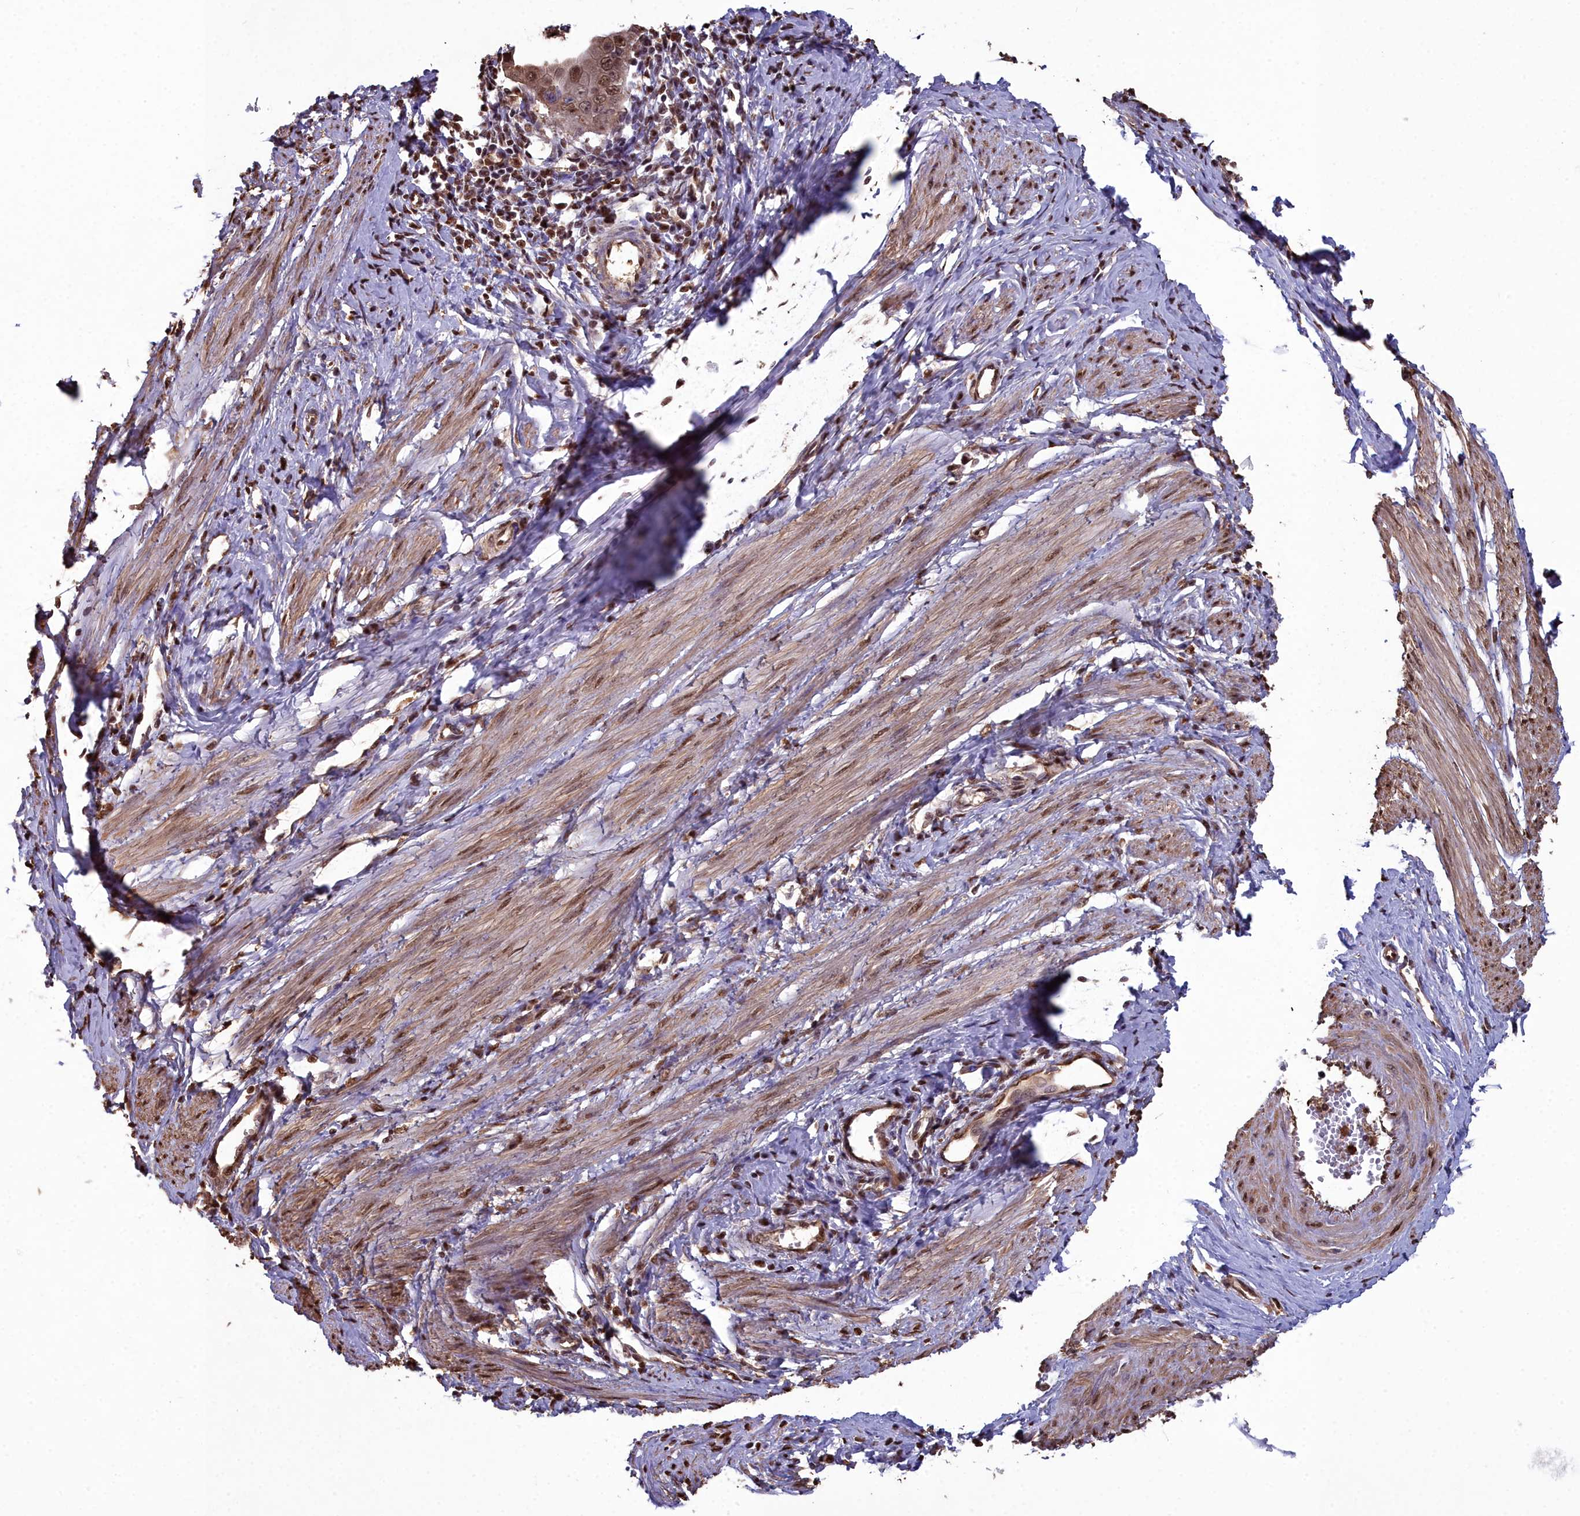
{"staining": {"intensity": "moderate", "quantity": ">75%", "location": "cytoplasmic/membranous,nuclear"}, "tissue": "cervical cancer", "cell_type": "Tumor cells", "image_type": "cancer", "snomed": [{"axis": "morphology", "description": "Adenocarcinoma, NOS"}, {"axis": "topography", "description": "Cervix"}], "caption": "A medium amount of moderate cytoplasmic/membranous and nuclear expression is identified in approximately >75% of tumor cells in cervical cancer (adenocarcinoma) tissue.", "gene": "GAPDH", "patient": {"sex": "female", "age": 36}}